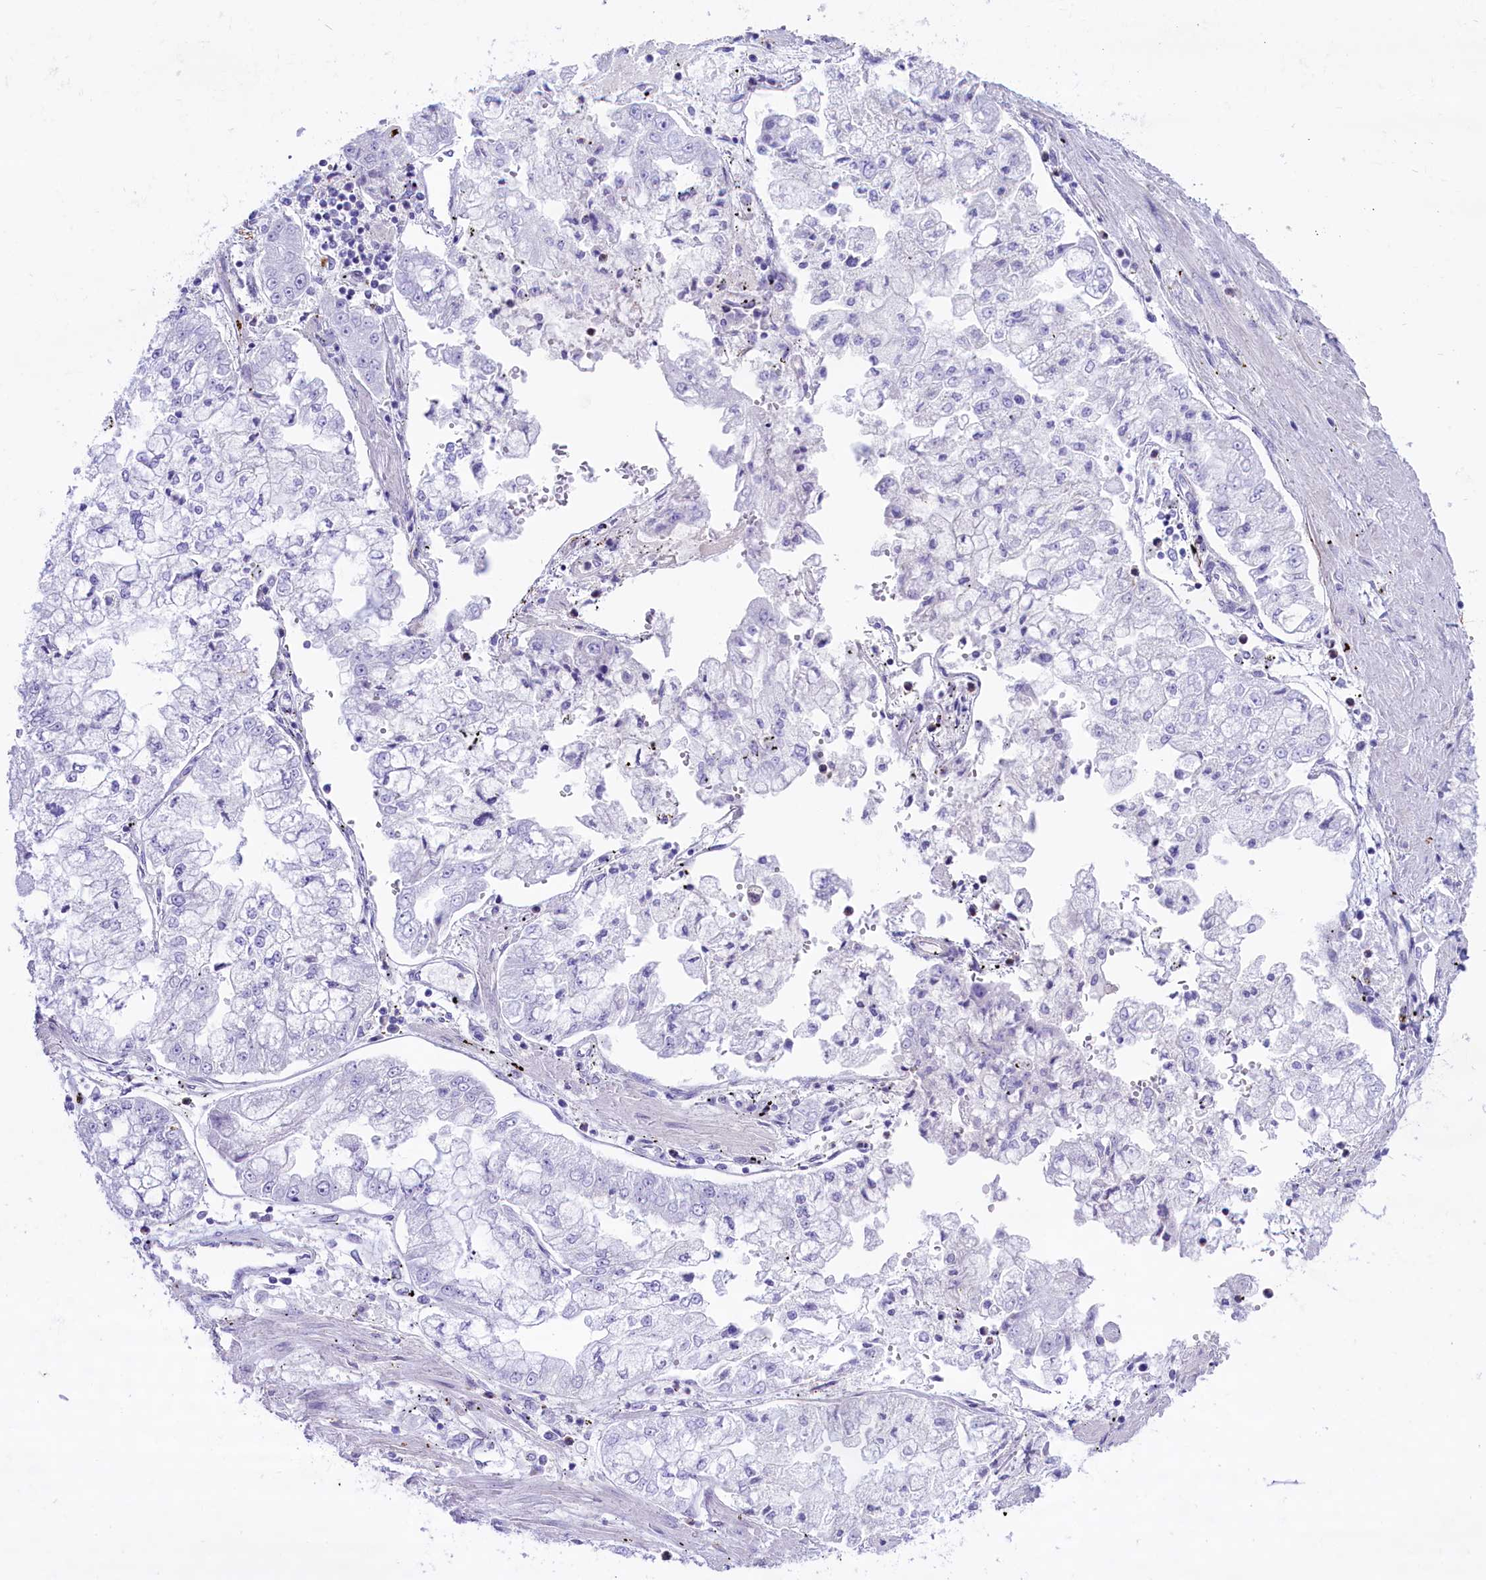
{"staining": {"intensity": "negative", "quantity": "none", "location": "none"}, "tissue": "stomach cancer", "cell_type": "Tumor cells", "image_type": "cancer", "snomed": [{"axis": "morphology", "description": "Adenocarcinoma, NOS"}, {"axis": "topography", "description": "Stomach"}], "caption": "Human adenocarcinoma (stomach) stained for a protein using immunohistochemistry exhibits no staining in tumor cells.", "gene": "RPS6KB1", "patient": {"sex": "male", "age": 76}}